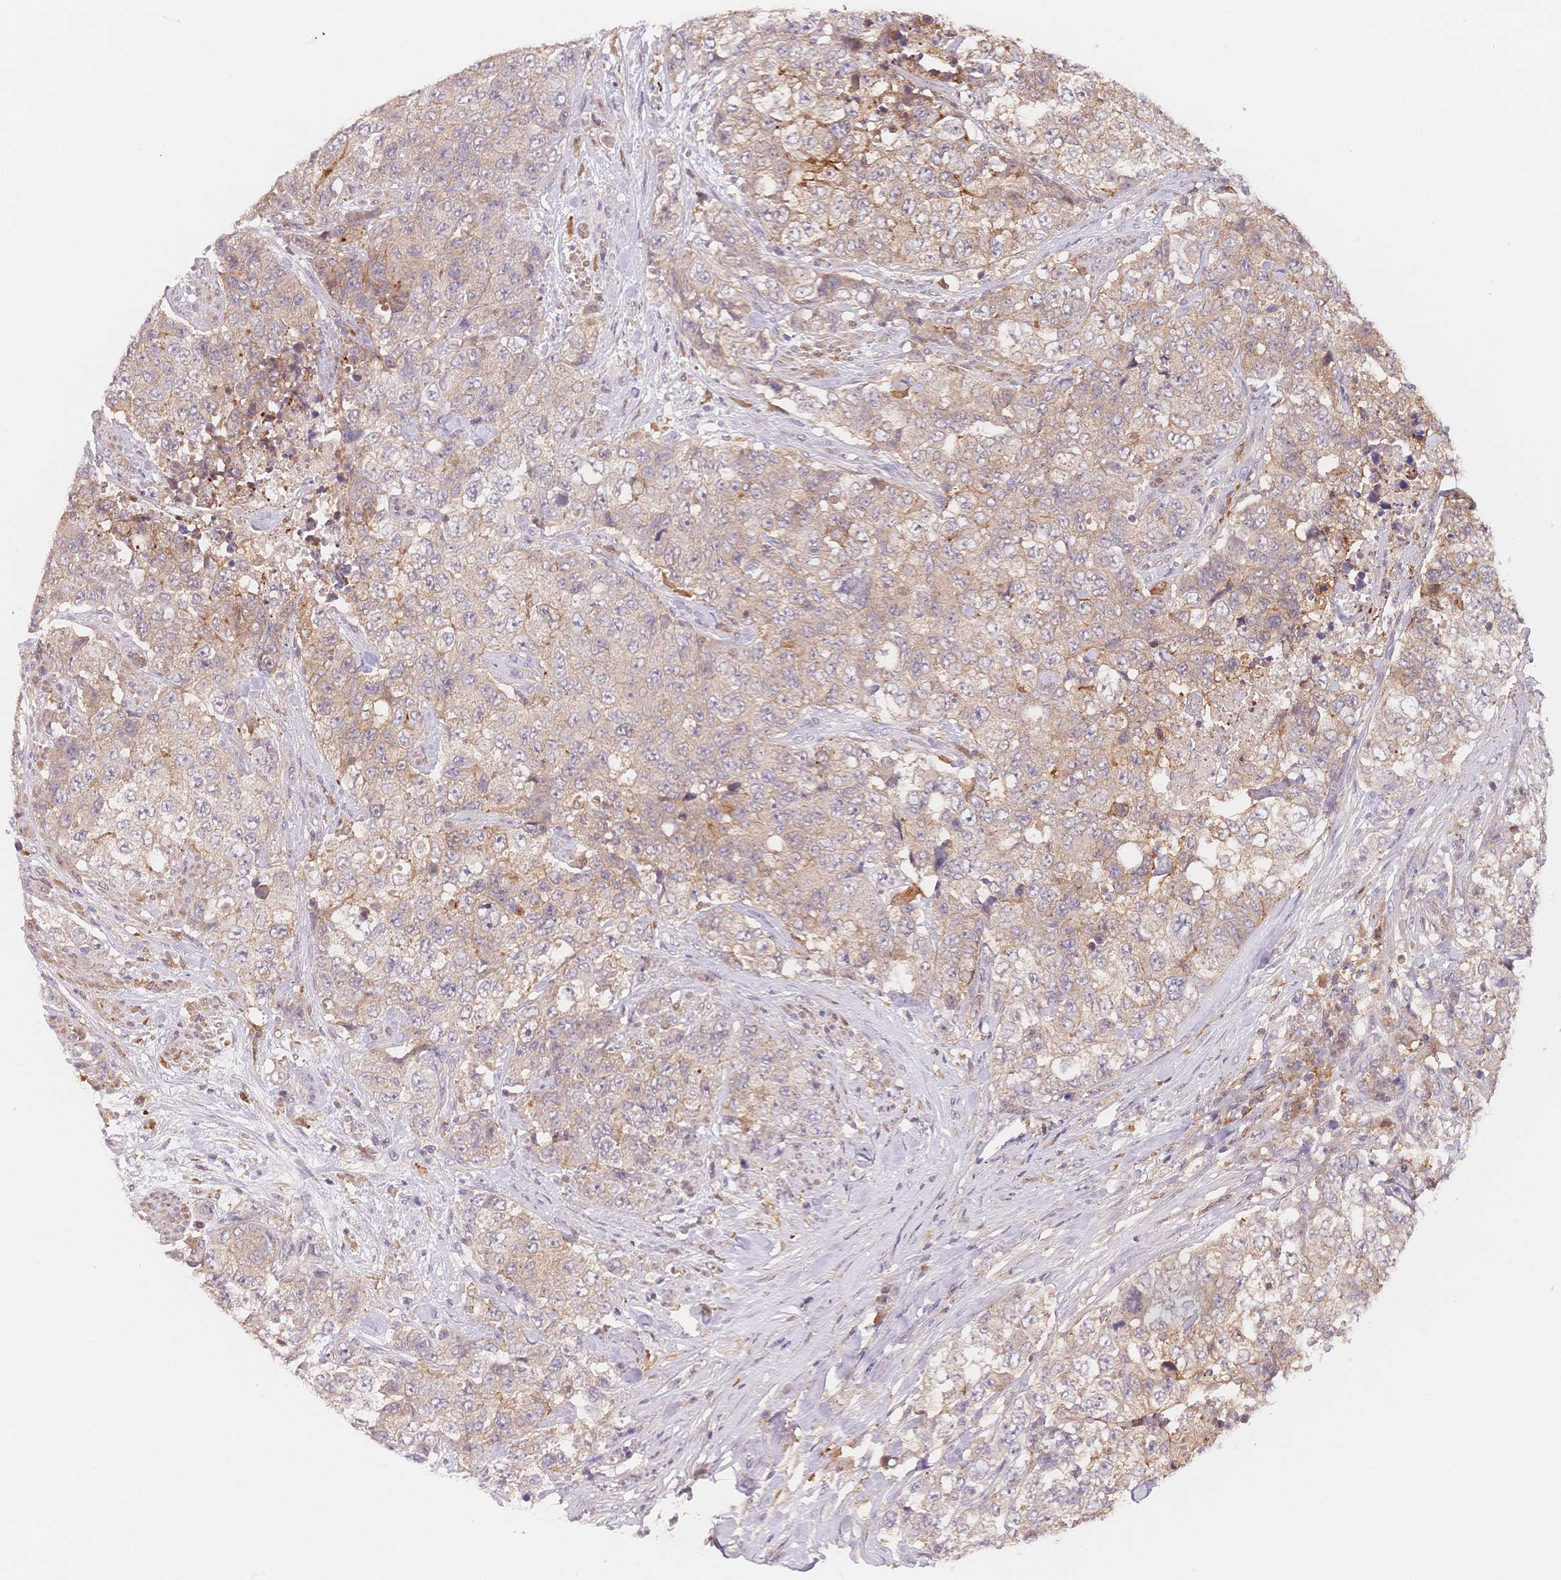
{"staining": {"intensity": "weak", "quantity": "<25%", "location": "cytoplasmic/membranous"}, "tissue": "urothelial cancer", "cell_type": "Tumor cells", "image_type": "cancer", "snomed": [{"axis": "morphology", "description": "Urothelial carcinoma, High grade"}, {"axis": "topography", "description": "Urinary bladder"}], "caption": "There is no significant staining in tumor cells of urothelial carcinoma (high-grade).", "gene": "C12orf75", "patient": {"sex": "female", "age": 78}}